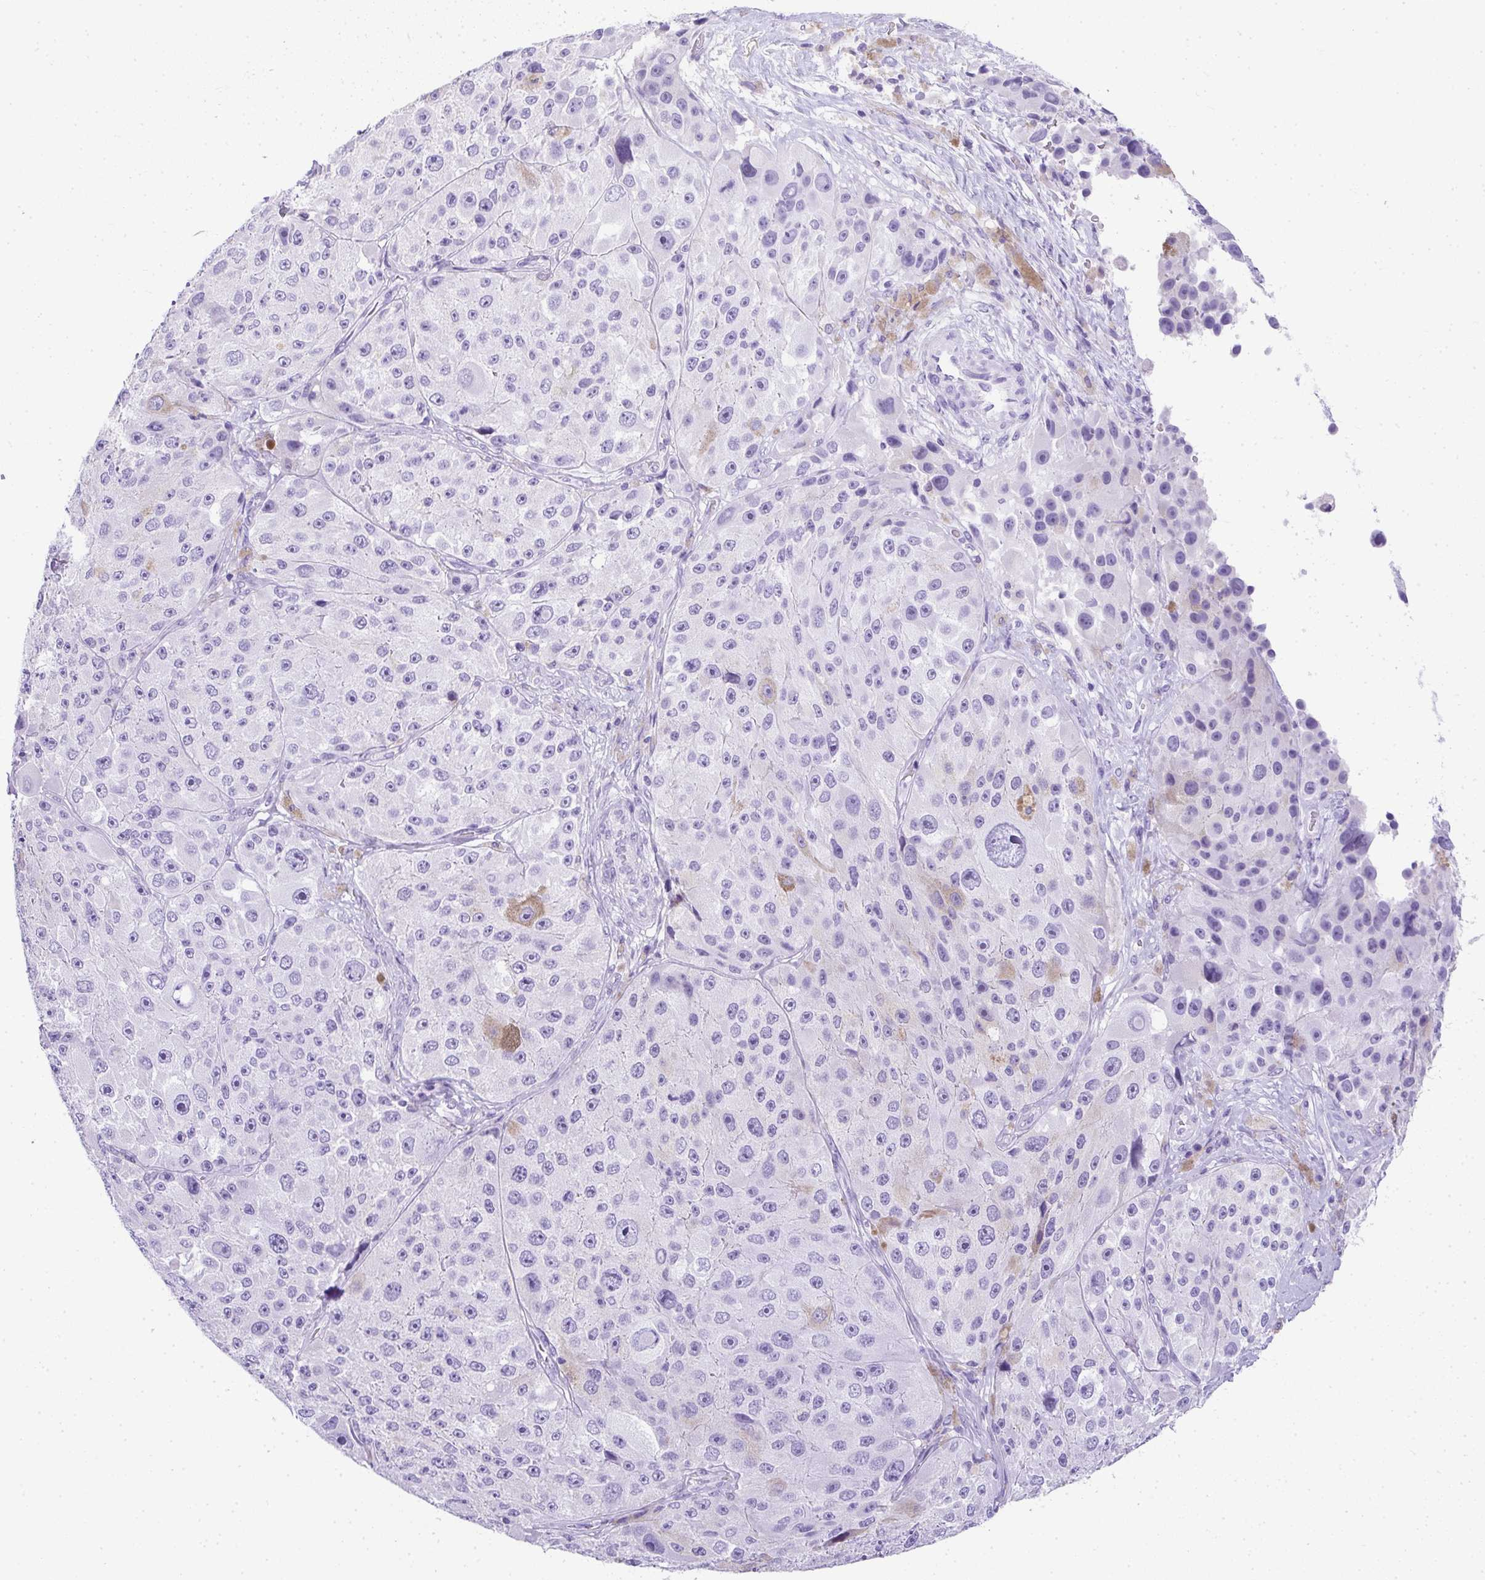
{"staining": {"intensity": "negative", "quantity": "none", "location": "none"}, "tissue": "melanoma", "cell_type": "Tumor cells", "image_type": "cancer", "snomed": [{"axis": "morphology", "description": "Malignant melanoma, Metastatic site"}, {"axis": "topography", "description": "Lymph node"}], "caption": "There is no significant positivity in tumor cells of malignant melanoma (metastatic site).", "gene": "AVIL", "patient": {"sex": "male", "age": 62}}